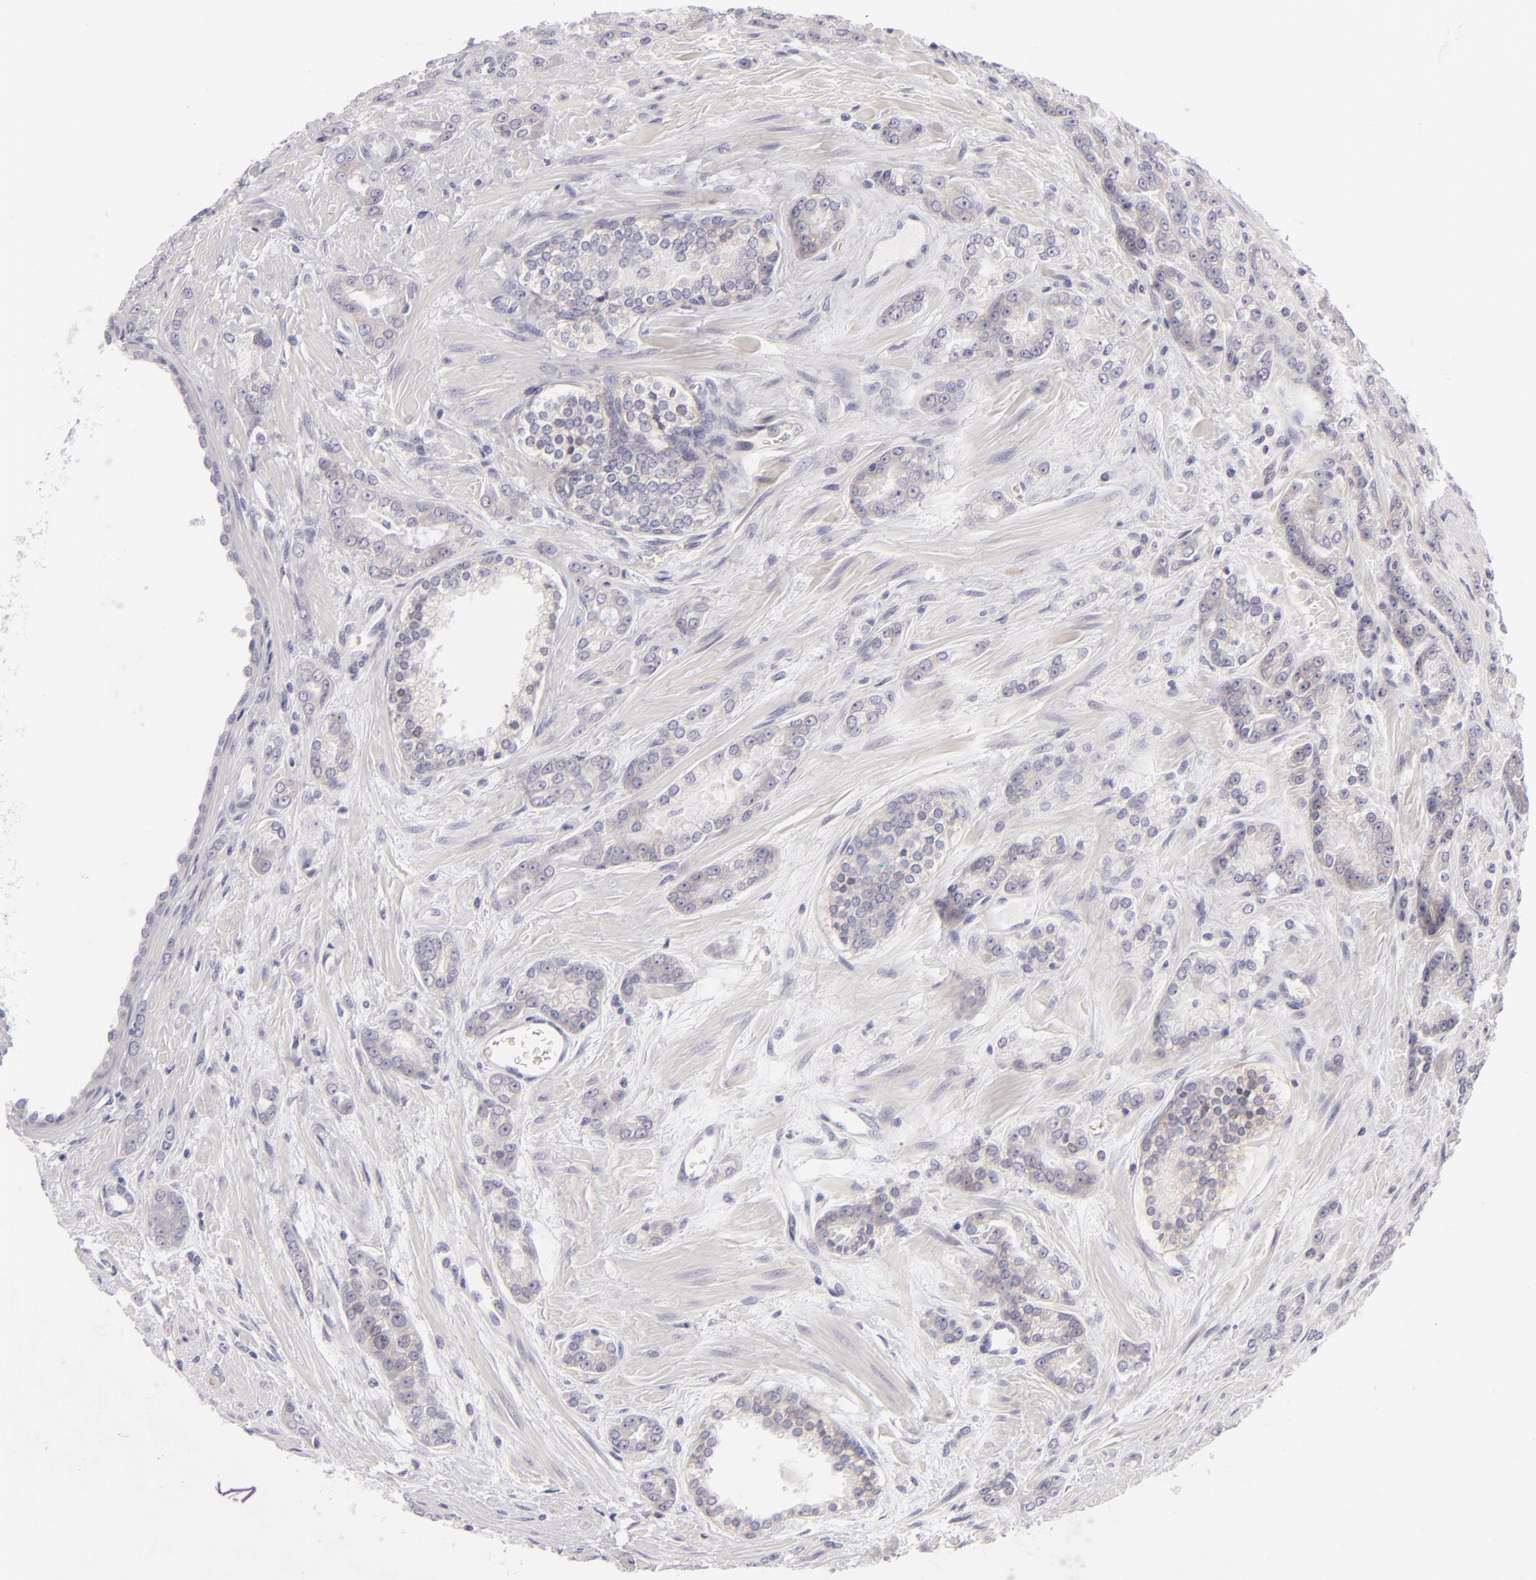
{"staining": {"intensity": "negative", "quantity": "none", "location": "none"}, "tissue": "prostate cancer", "cell_type": "Tumor cells", "image_type": "cancer", "snomed": [{"axis": "morphology", "description": "Adenocarcinoma, High grade"}, {"axis": "topography", "description": "Prostate"}], "caption": "An immunohistochemistry (IHC) photomicrograph of adenocarcinoma (high-grade) (prostate) is shown. There is no staining in tumor cells of adenocarcinoma (high-grade) (prostate).", "gene": "DLG4", "patient": {"sex": "male", "age": 71}}